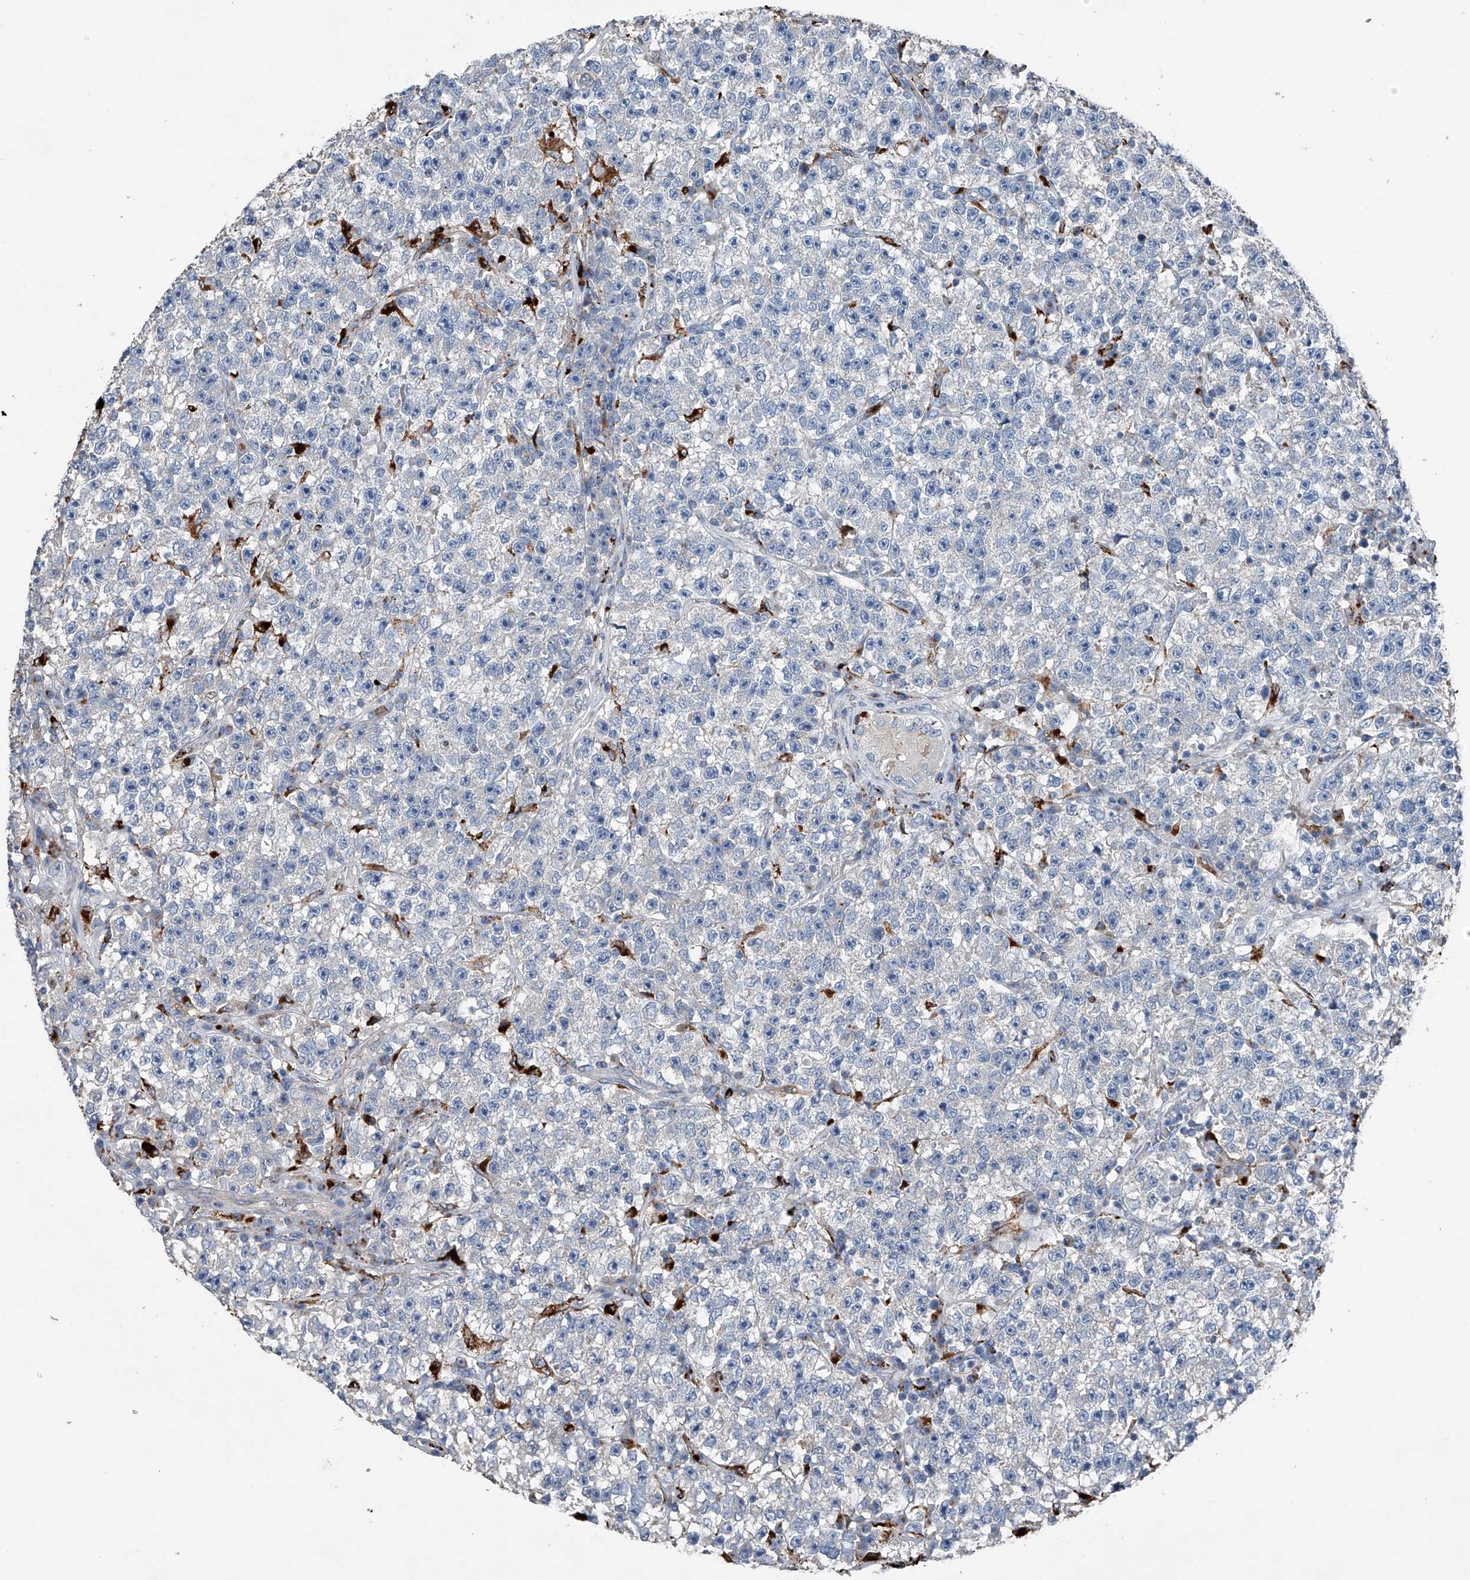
{"staining": {"intensity": "negative", "quantity": "none", "location": "none"}, "tissue": "testis cancer", "cell_type": "Tumor cells", "image_type": "cancer", "snomed": [{"axis": "morphology", "description": "Seminoma, NOS"}, {"axis": "topography", "description": "Testis"}], "caption": "IHC histopathology image of testis cancer stained for a protein (brown), which shows no positivity in tumor cells. The staining is performed using DAB (3,3'-diaminobenzidine) brown chromogen with nuclei counter-stained in using hematoxylin.", "gene": "ZNF772", "patient": {"sex": "male", "age": 22}}